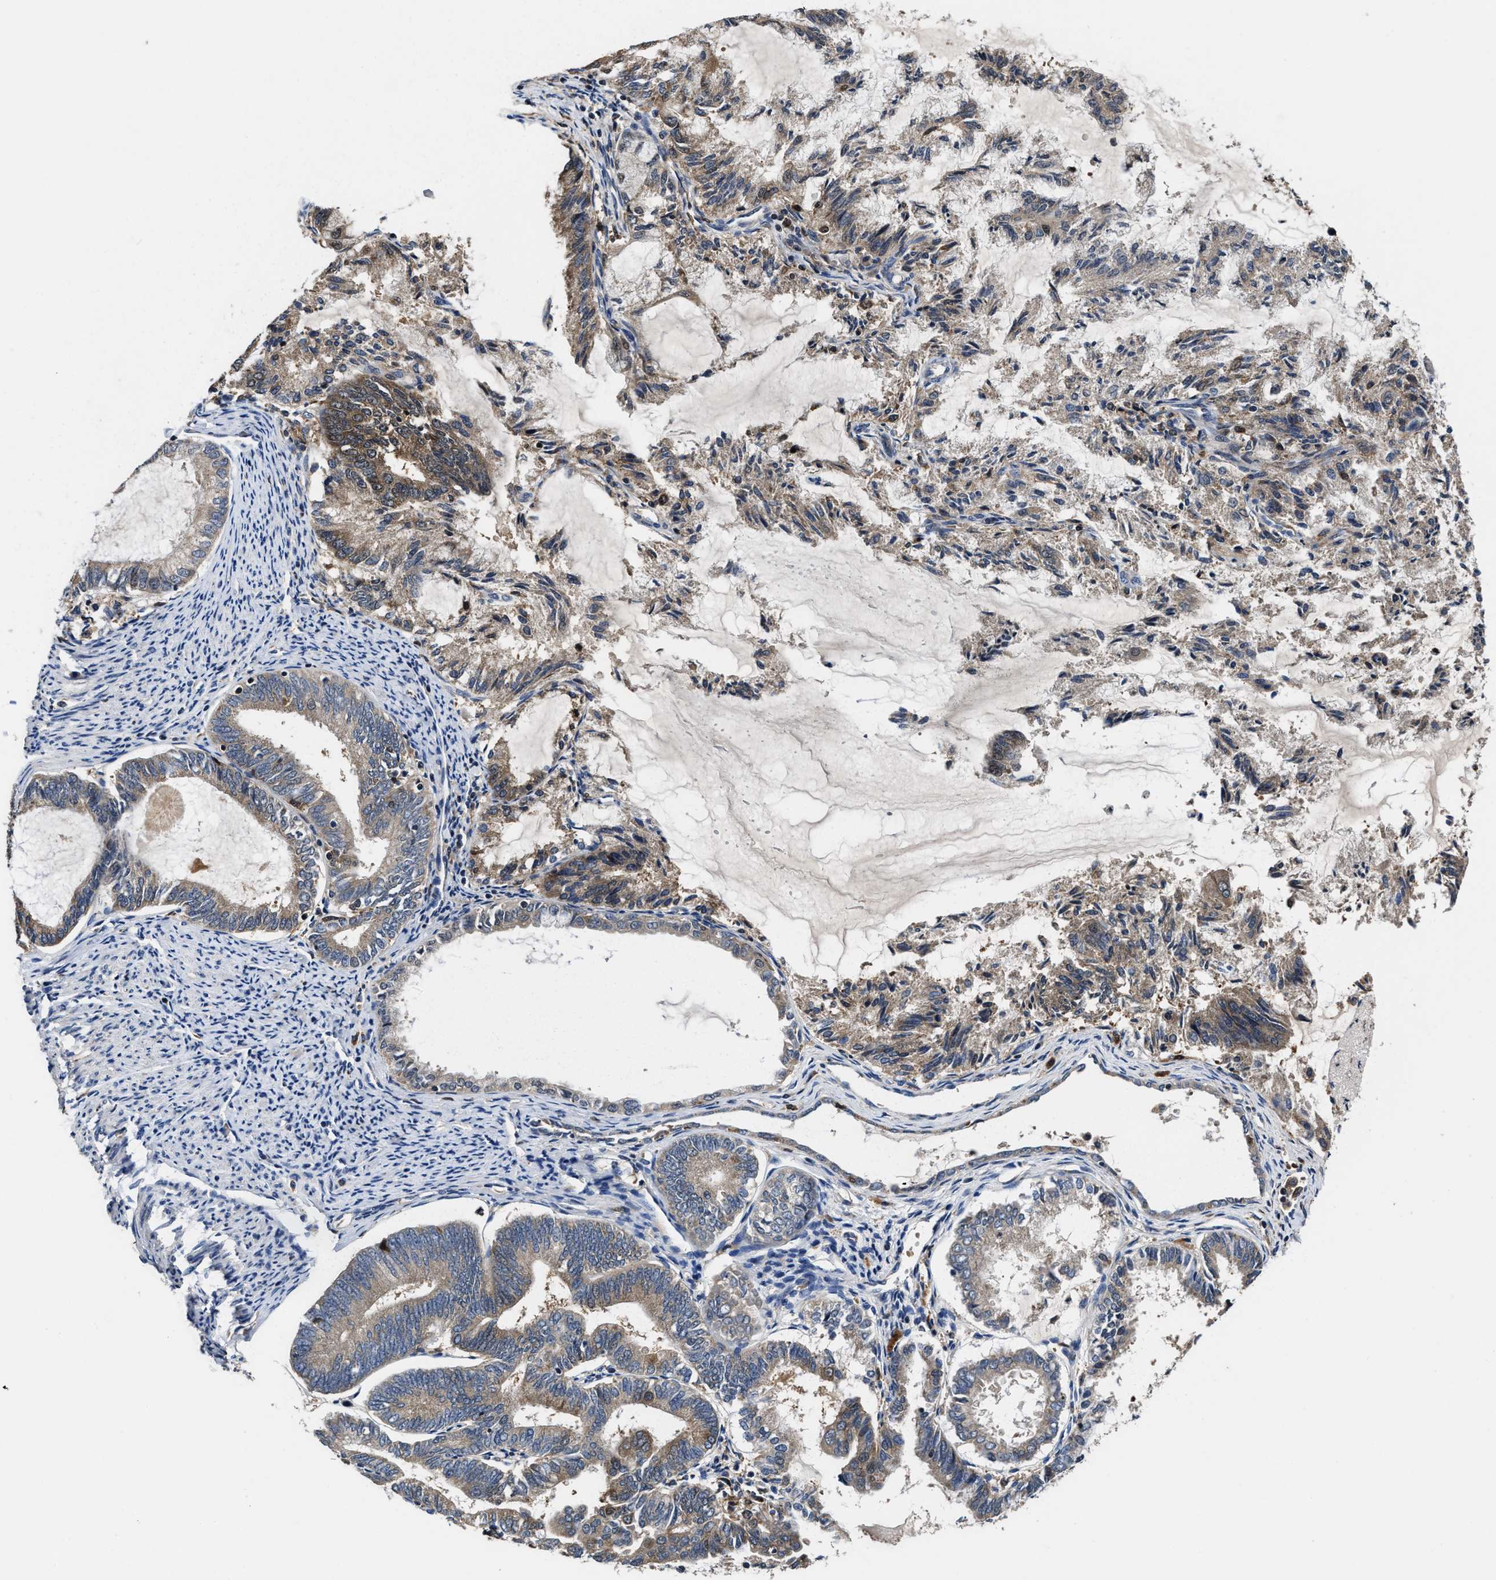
{"staining": {"intensity": "moderate", "quantity": "<25%", "location": "cytoplasmic/membranous"}, "tissue": "endometrial cancer", "cell_type": "Tumor cells", "image_type": "cancer", "snomed": [{"axis": "morphology", "description": "Adenocarcinoma, NOS"}, {"axis": "topography", "description": "Endometrium"}], "caption": "Endometrial adenocarcinoma tissue reveals moderate cytoplasmic/membranous positivity in approximately <25% of tumor cells (DAB IHC, brown staining for protein, blue staining for nuclei).", "gene": "RGS10", "patient": {"sex": "female", "age": 86}}